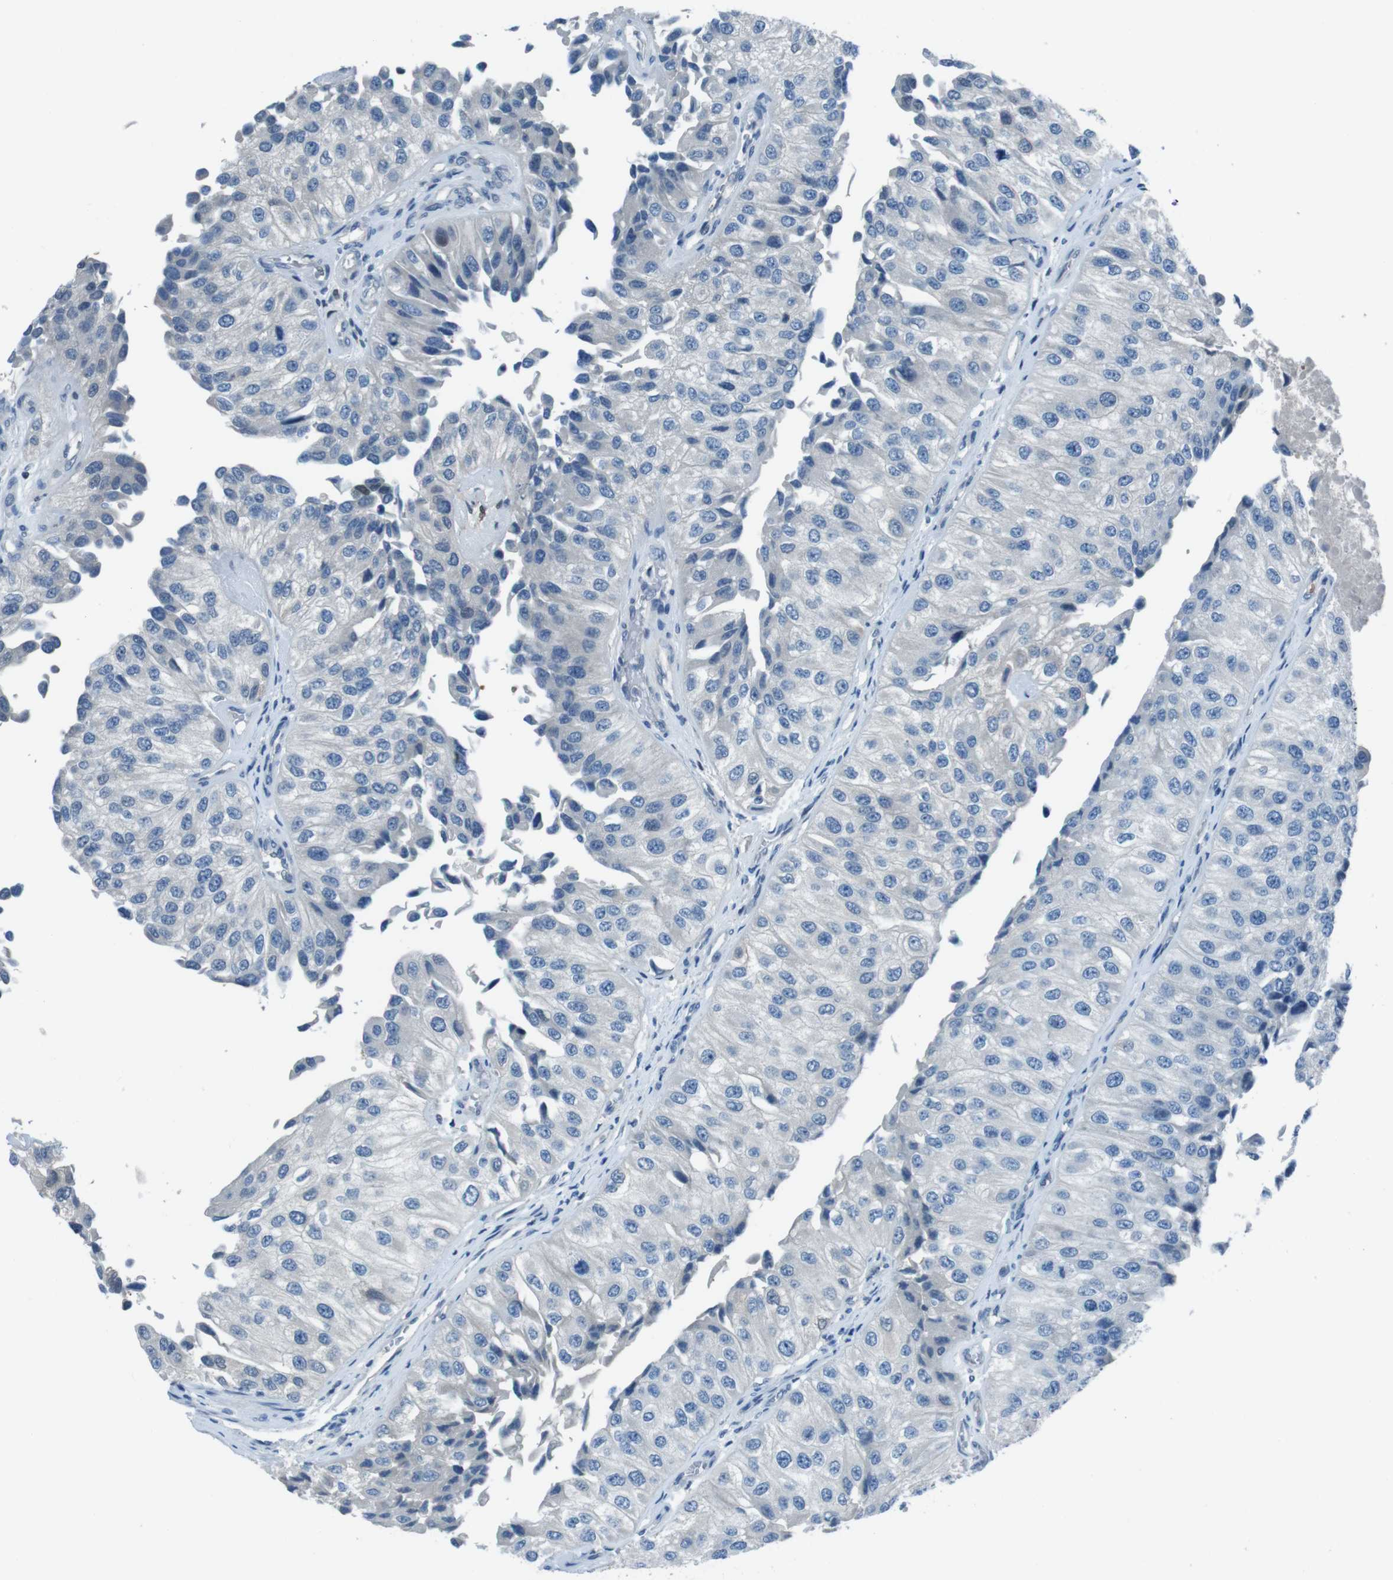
{"staining": {"intensity": "negative", "quantity": "none", "location": "none"}, "tissue": "urothelial cancer", "cell_type": "Tumor cells", "image_type": "cancer", "snomed": [{"axis": "morphology", "description": "Urothelial carcinoma, High grade"}, {"axis": "topography", "description": "Kidney"}, {"axis": "topography", "description": "Urinary bladder"}], "caption": "Tumor cells show no significant protein expression in urothelial cancer.", "gene": "NANOS2", "patient": {"sex": "male", "age": 77}}